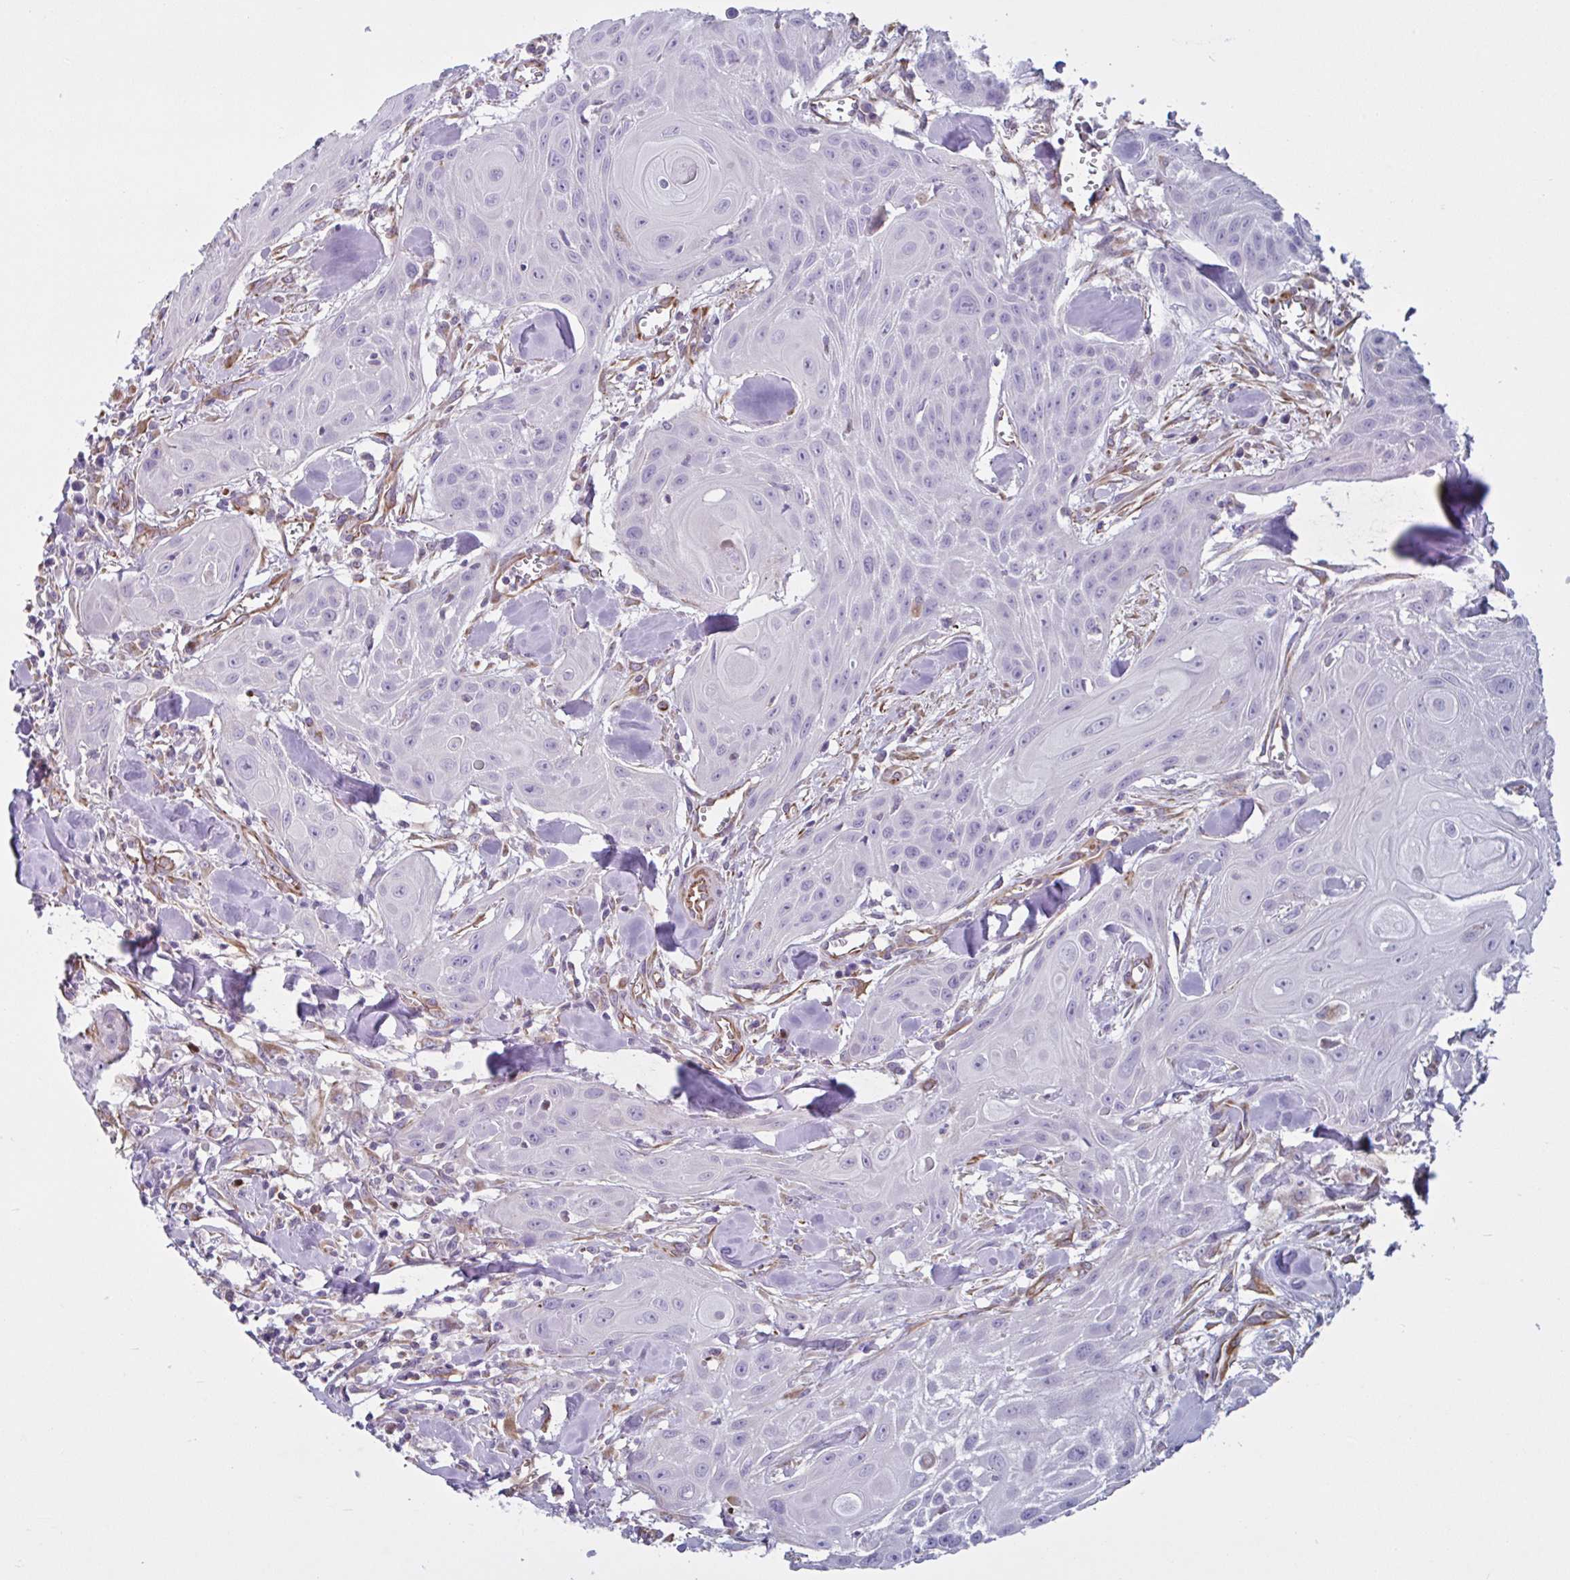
{"staining": {"intensity": "negative", "quantity": "none", "location": "none"}, "tissue": "head and neck cancer", "cell_type": "Tumor cells", "image_type": "cancer", "snomed": [{"axis": "morphology", "description": "Squamous cell carcinoma, NOS"}, {"axis": "topography", "description": "Lymph node"}, {"axis": "topography", "description": "Salivary gland"}, {"axis": "topography", "description": "Head-Neck"}], "caption": "Squamous cell carcinoma (head and neck) was stained to show a protein in brown. There is no significant staining in tumor cells.", "gene": "TMEM86B", "patient": {"sex": "female", "age": 74}}